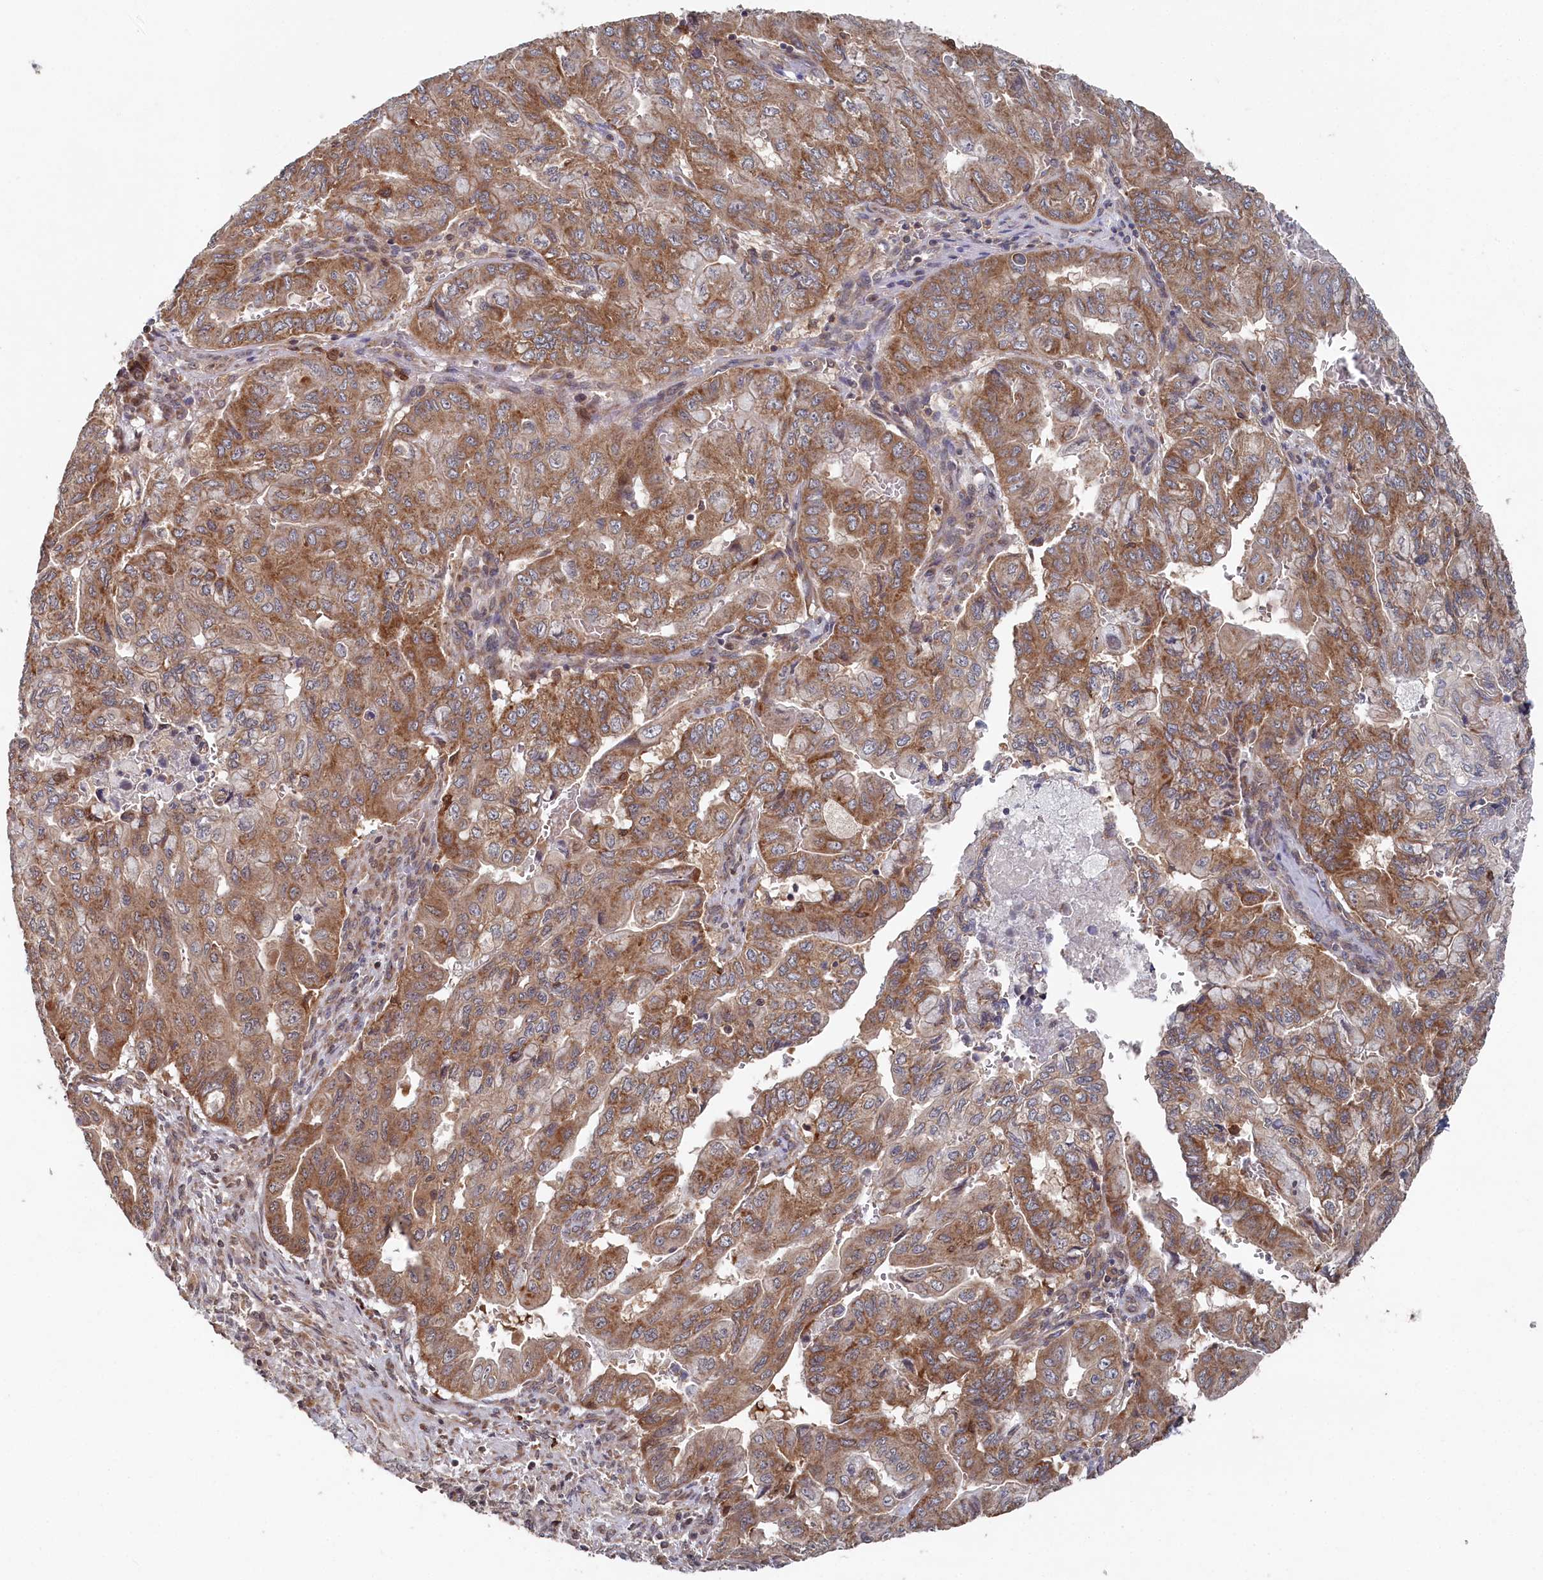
{"staining": {"intensity": "moderate", "quantity": ">75%", "location": "cytoplasmic/membranous"}, "tissue": "pancreatic cancer", "cell_type": "Tumor cells", "image_type": "cancer", "snomed": [{"axis": "morphology", "description": "Adenocarcinoma, NOS"}, {"axis": "topography", "description": "Pancreas"}], "caption": "Pancreatic cancer (adenocarcinoma) stained for a protein demonstrates moderate cytoplasmic/membranous positivity in tumor cells.", "gene": "WAPL", "patient": {"sex": "male", "age": 51}}